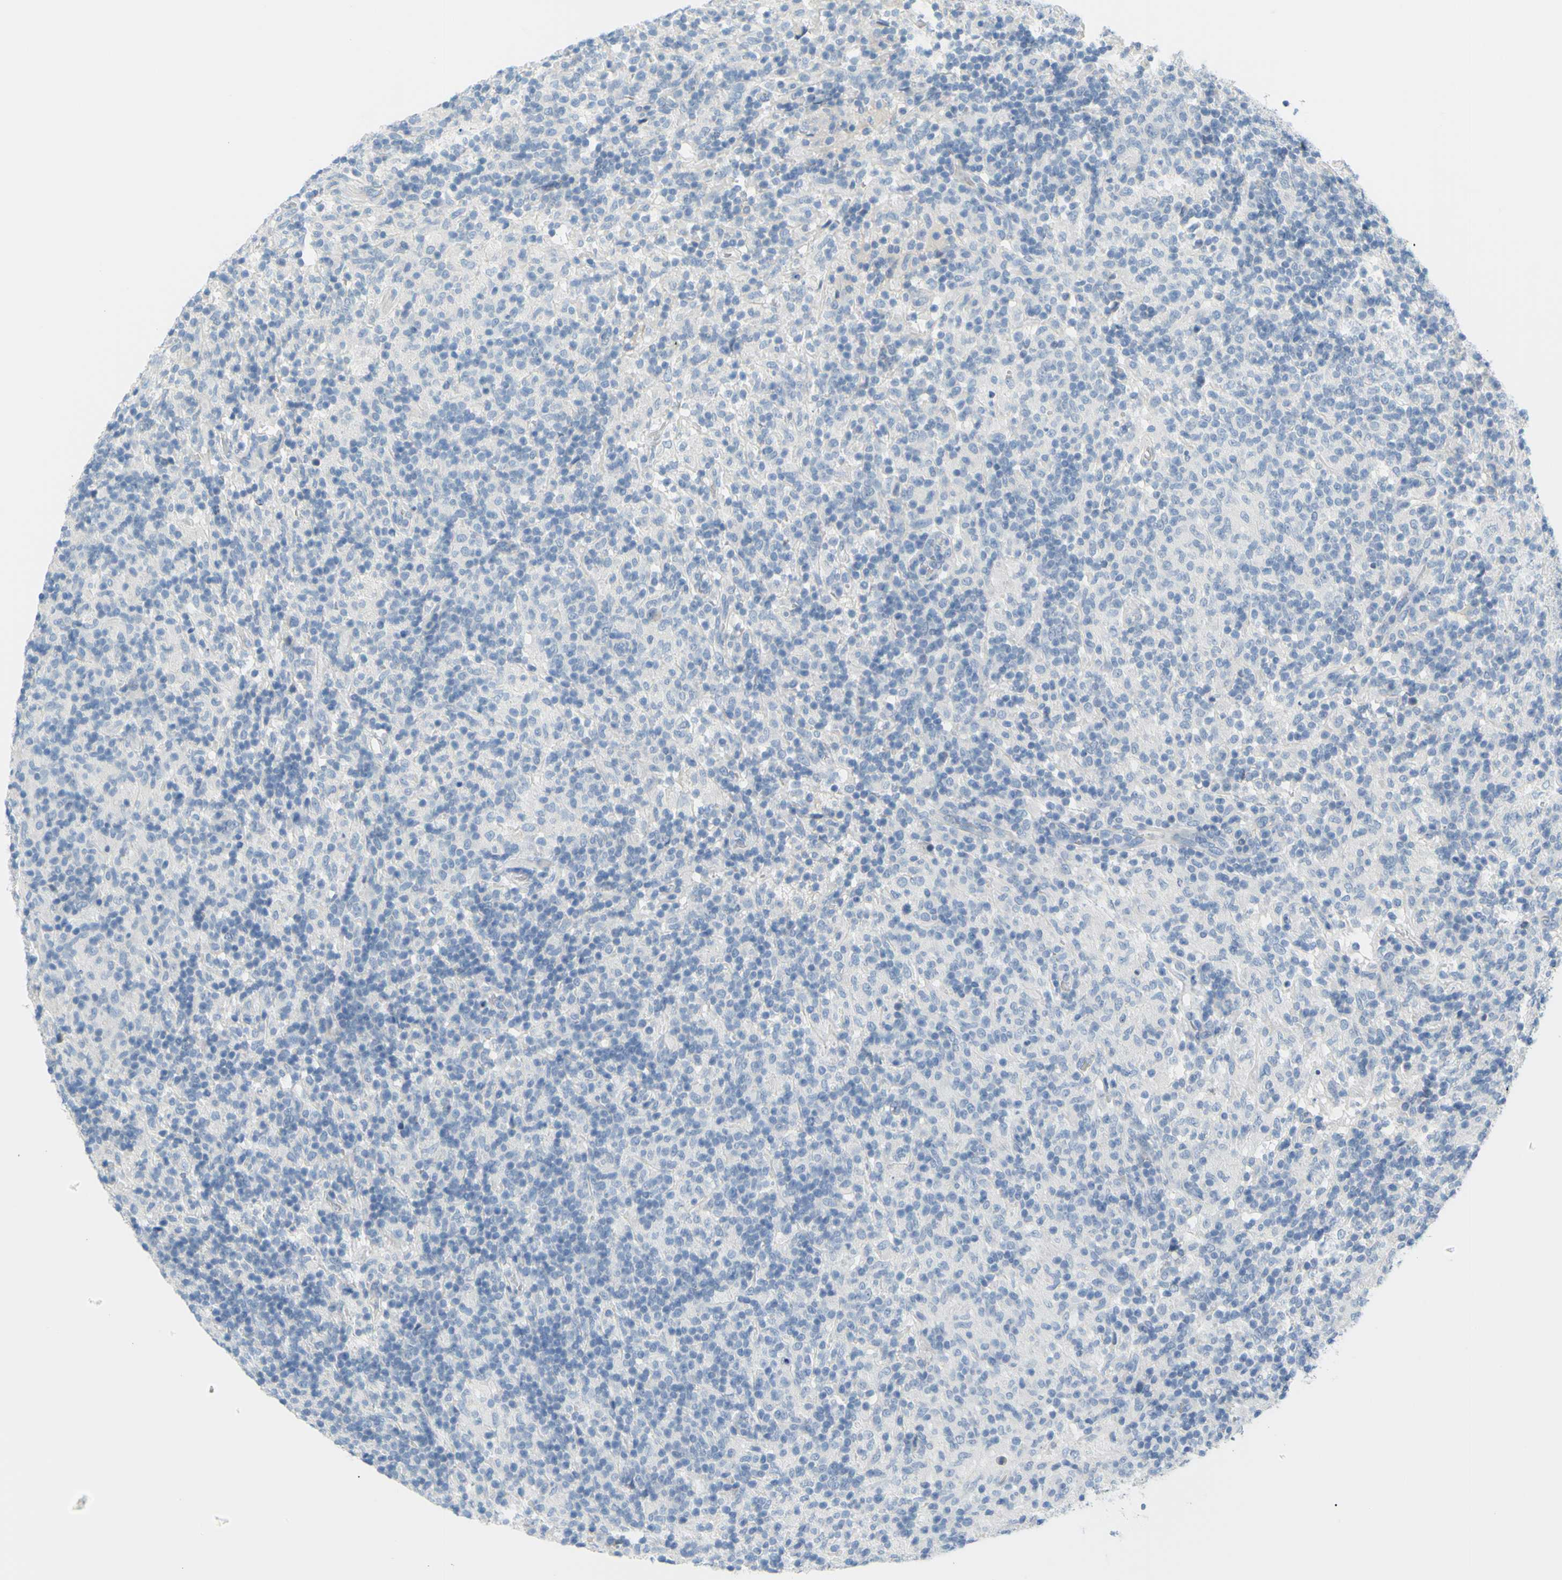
{"staining": {"intensity": "negative", "quantity": "none", "location": "none"}, "tissue": "lymphoma", "cell_type": "Tumor cells", "image_type": "cancer", "snomed": [{"axis": "morphology", "description": "Hodgkin's disease, NOS"}, {"axis": "topography", "description": "Lymph node"}], "caption": "Protein analysis of Hodgkin's disease displays no significant staining in tumor cells.", "gene": "DCT", "patient": {"sex": "male", "age": 70}}